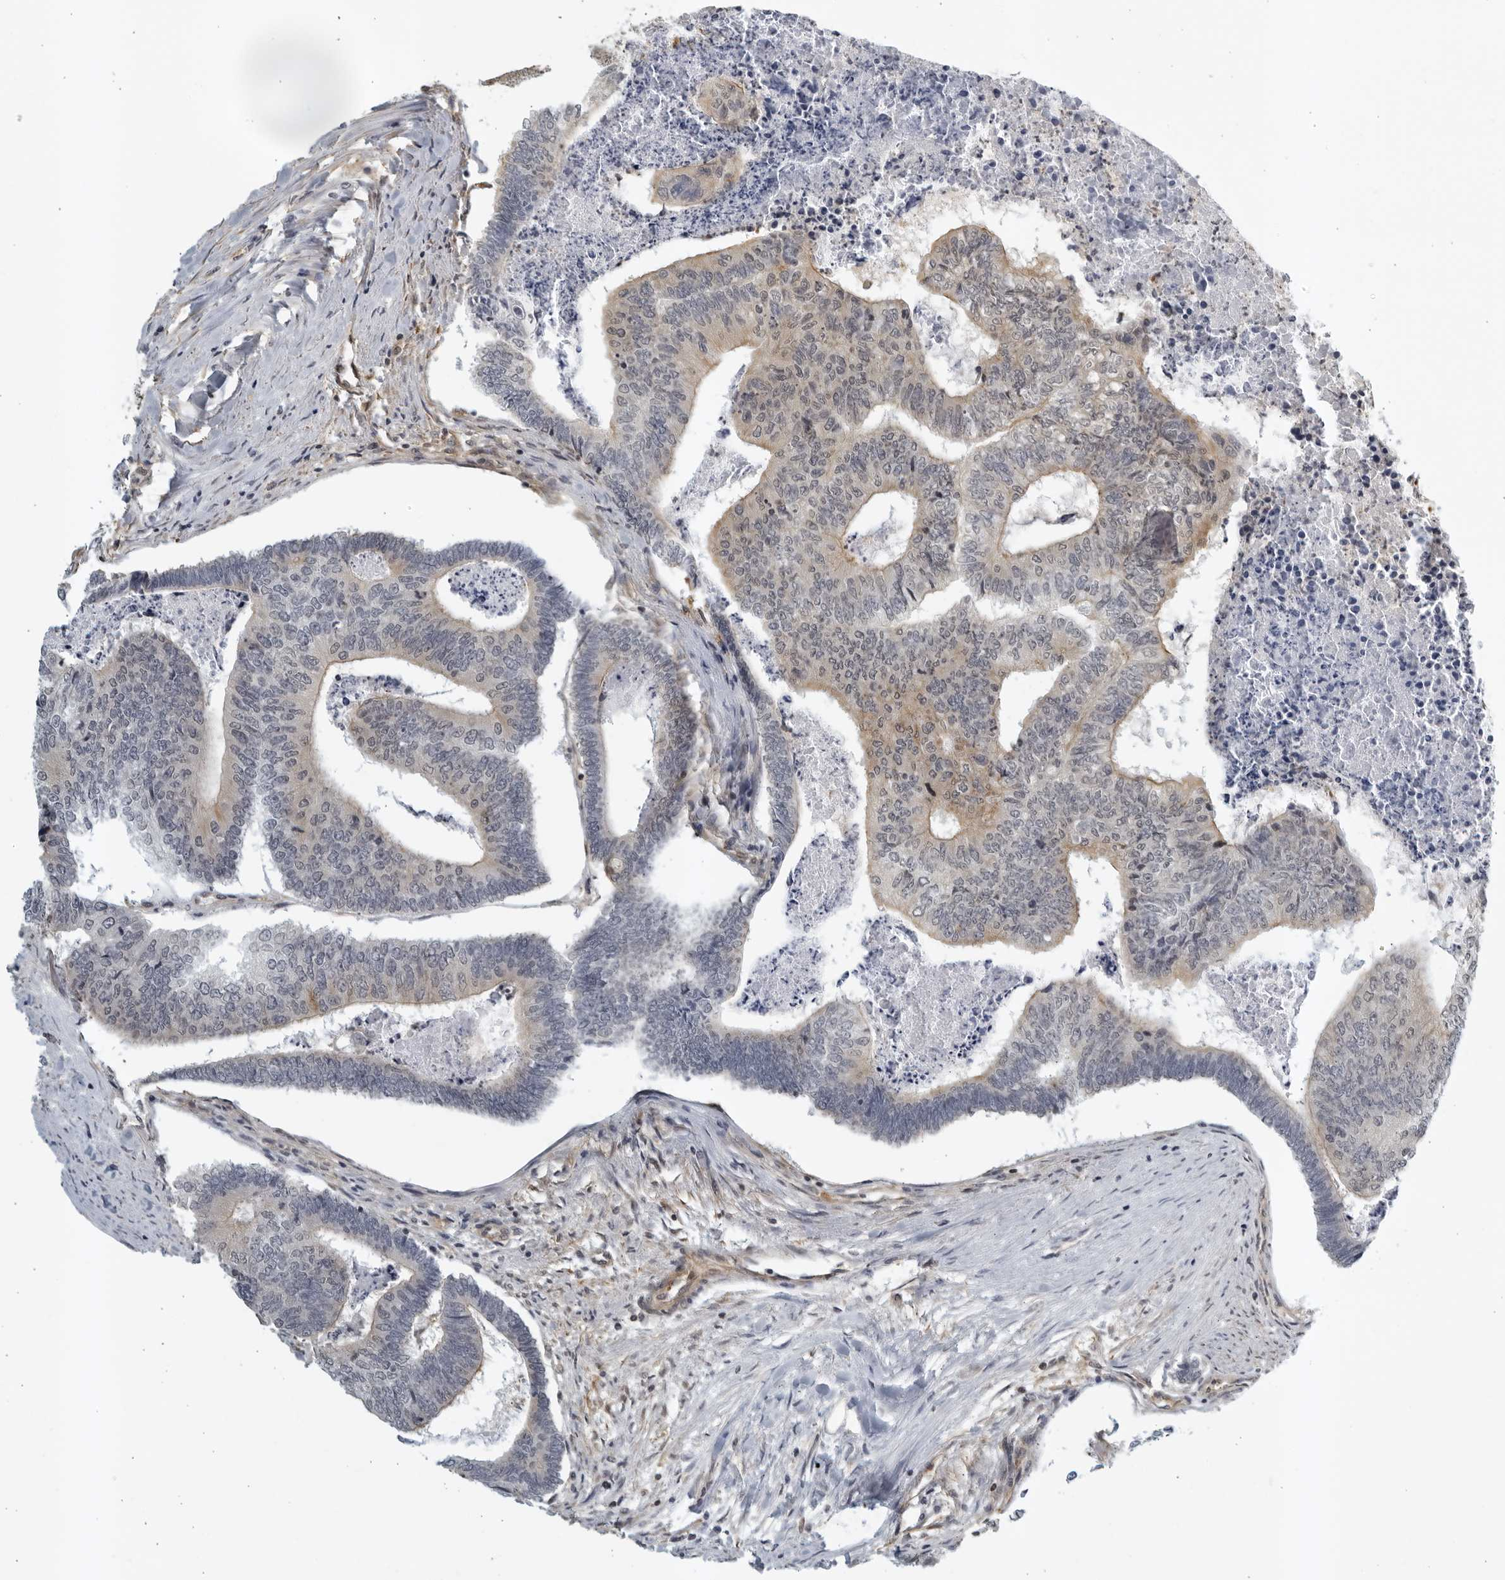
{"staining": {"intensity": "weak", "quantity": "25%-75%", "location": "cytoplasmic/membranous"}, "tissue": "colorectal cancer", "cell_type": "Tumor cells", "image_type": "cancer", "snomed": [{"axis": "morphology", "description": "Adenocarcinoma, NOS"}, {"axis": "topography", "description": "Colon"}], "caption": "Colorectal cancer (adenocarcinoma) stained for a protein (brown) shows weak cytoplasmic/membranous positive positivity in approximately 25%-75% of tumor cells.", "gene": "SERTAD4", "patient": {"sex": "female", "age": 67}}